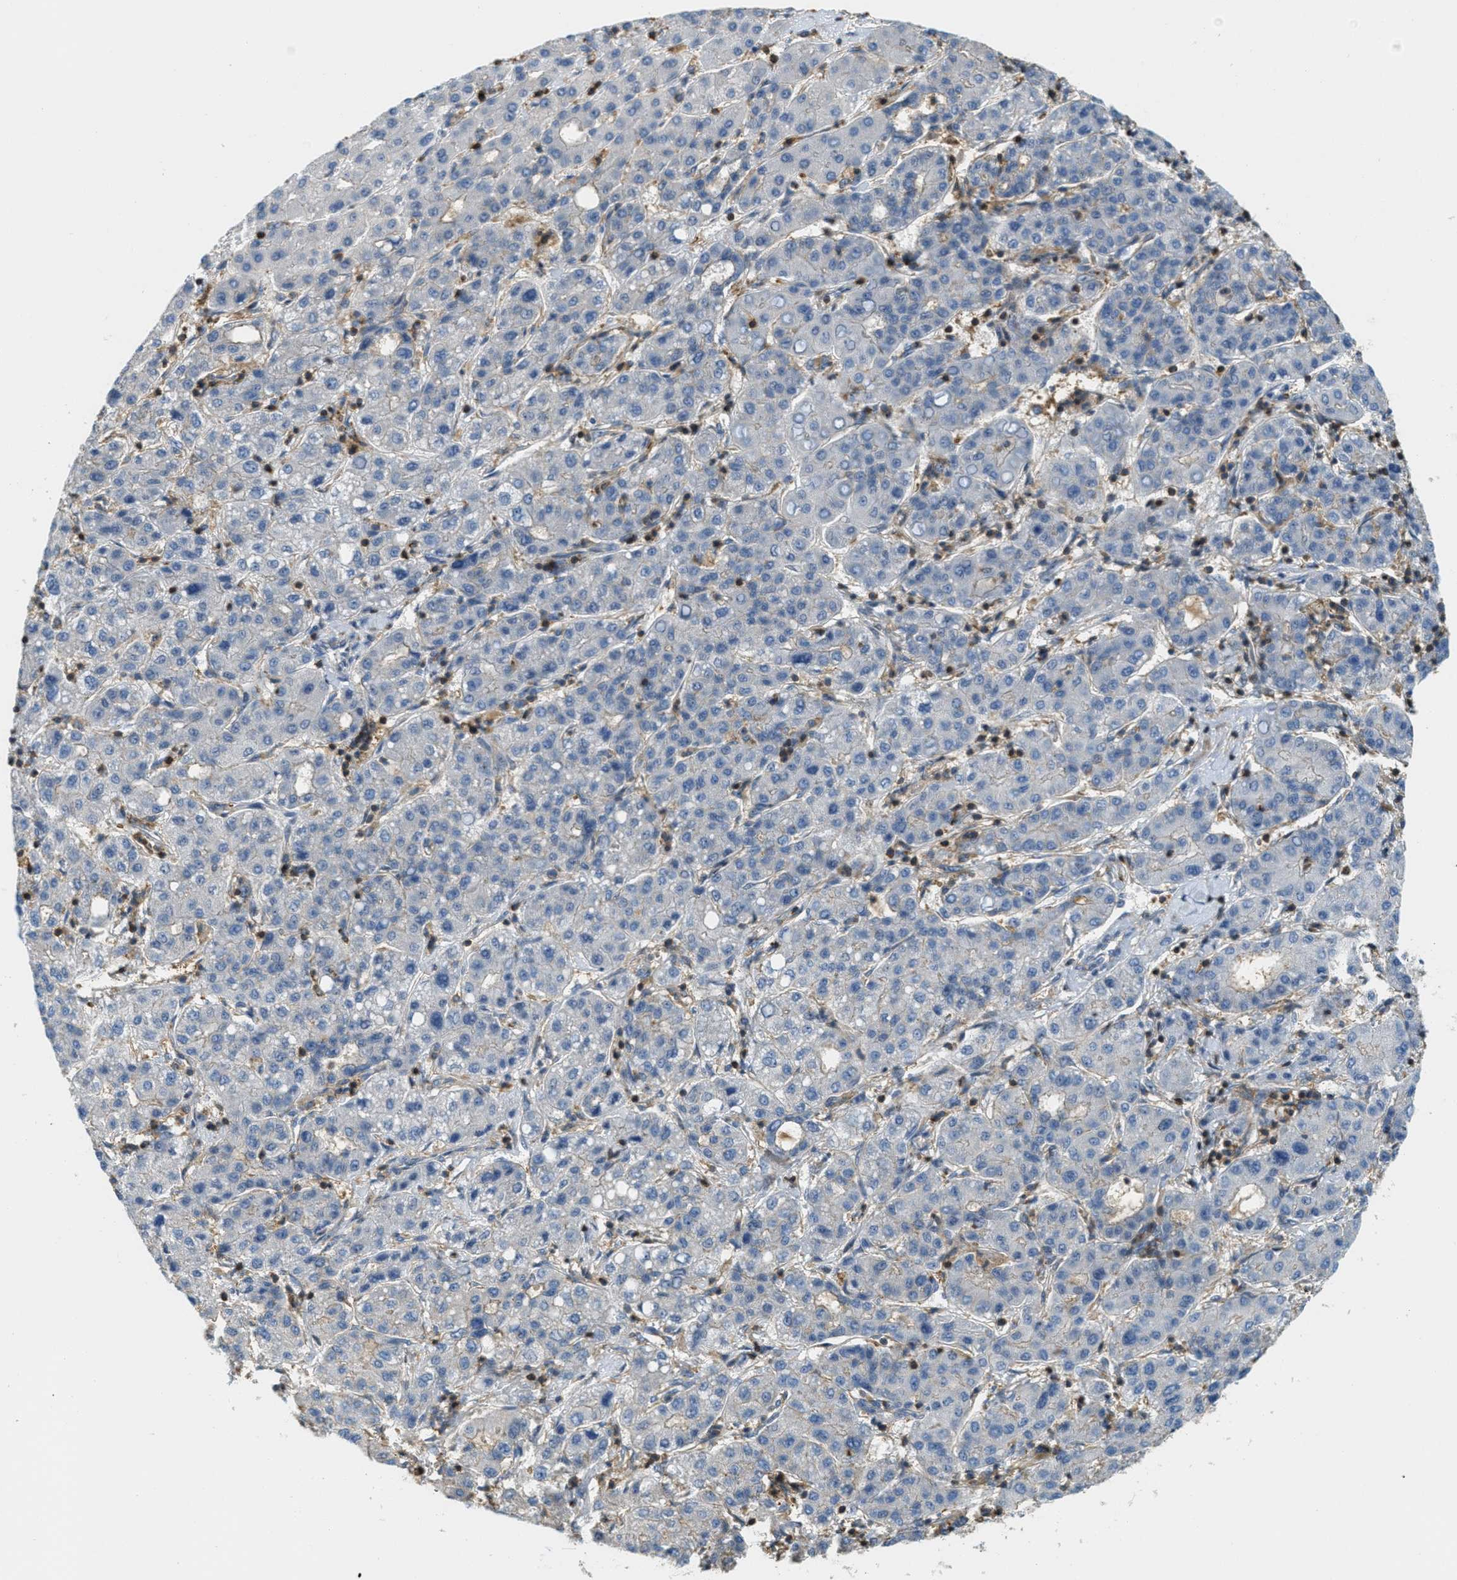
{"staining": {"intensity": "negative", "quantity": "none", "location": "none"}, "tissue": "liver cancer", "cell_type": "Tumor cells", "image_type": "cancer", "snomed": [{"axis": "morphology", "description": "Carcinoma, Hepatocellular, NOS"}, {"axis": "topography", "description": "Liver"}], "caption": "Immunohistochemical staining of hepatocellular carcinoma (liver) shows no significant expression in tumor cells.", "gene": "GRIK2", "patient": {"sex": "male", "age": 65}}